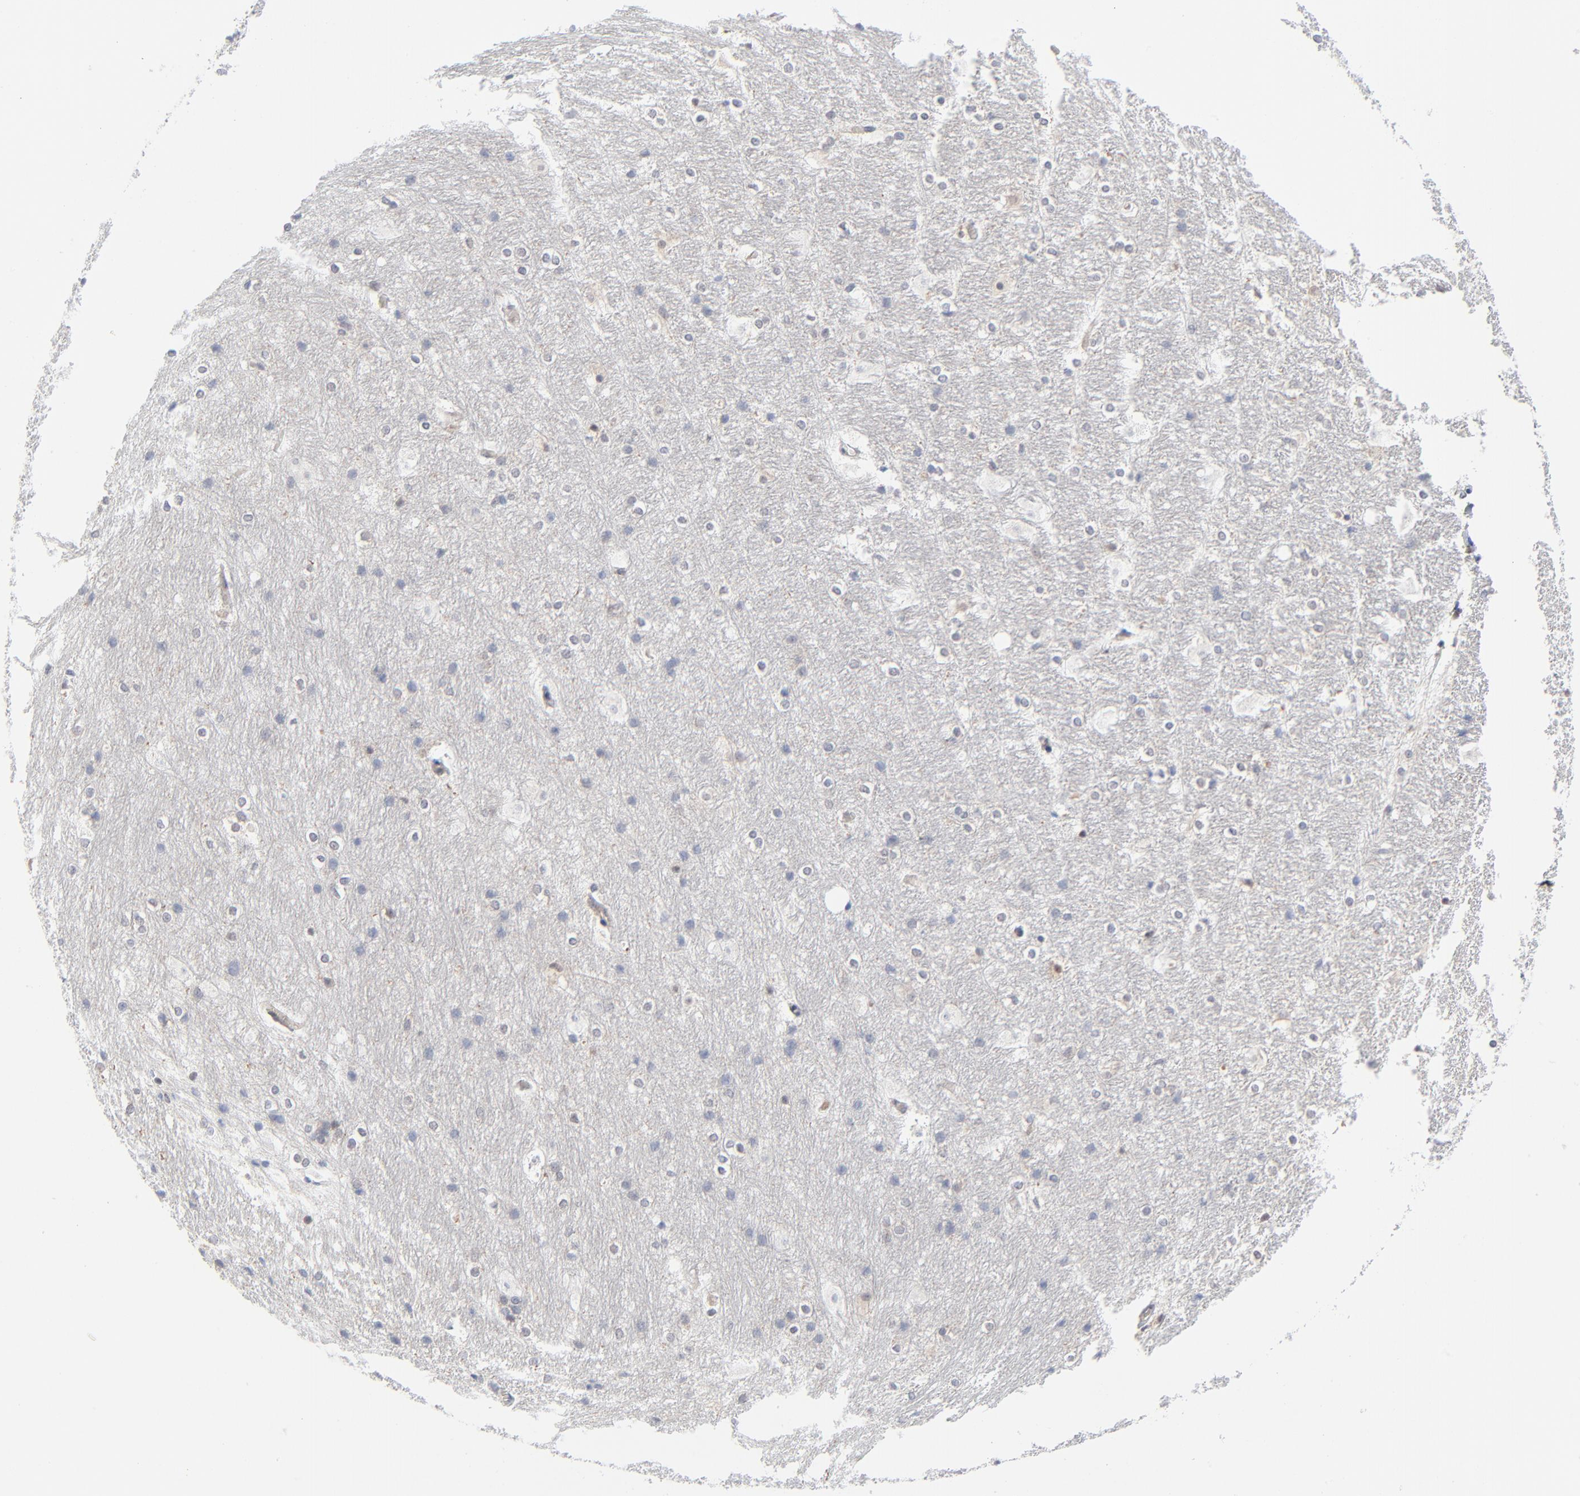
{"staining": {"intensity": "negative", "quantity": "none", "location": "none"}, "tissue": "hippocampus", "cell_type": "Glial cells", "image_type": "normal", "snomed": [{"axis": "morphology", "description": "Normal tissue, NOS"}, {"axis": "topography", "description": "Hippocampus"}], "caption": "Immunohistochemistry (IHC) of benign hippocampus displays no staining in glial cells. (IHC, brightfield microscopy, high magnification).", "gene": "RPS6KB1", "patient": {"sex": "female", "age": 19}}